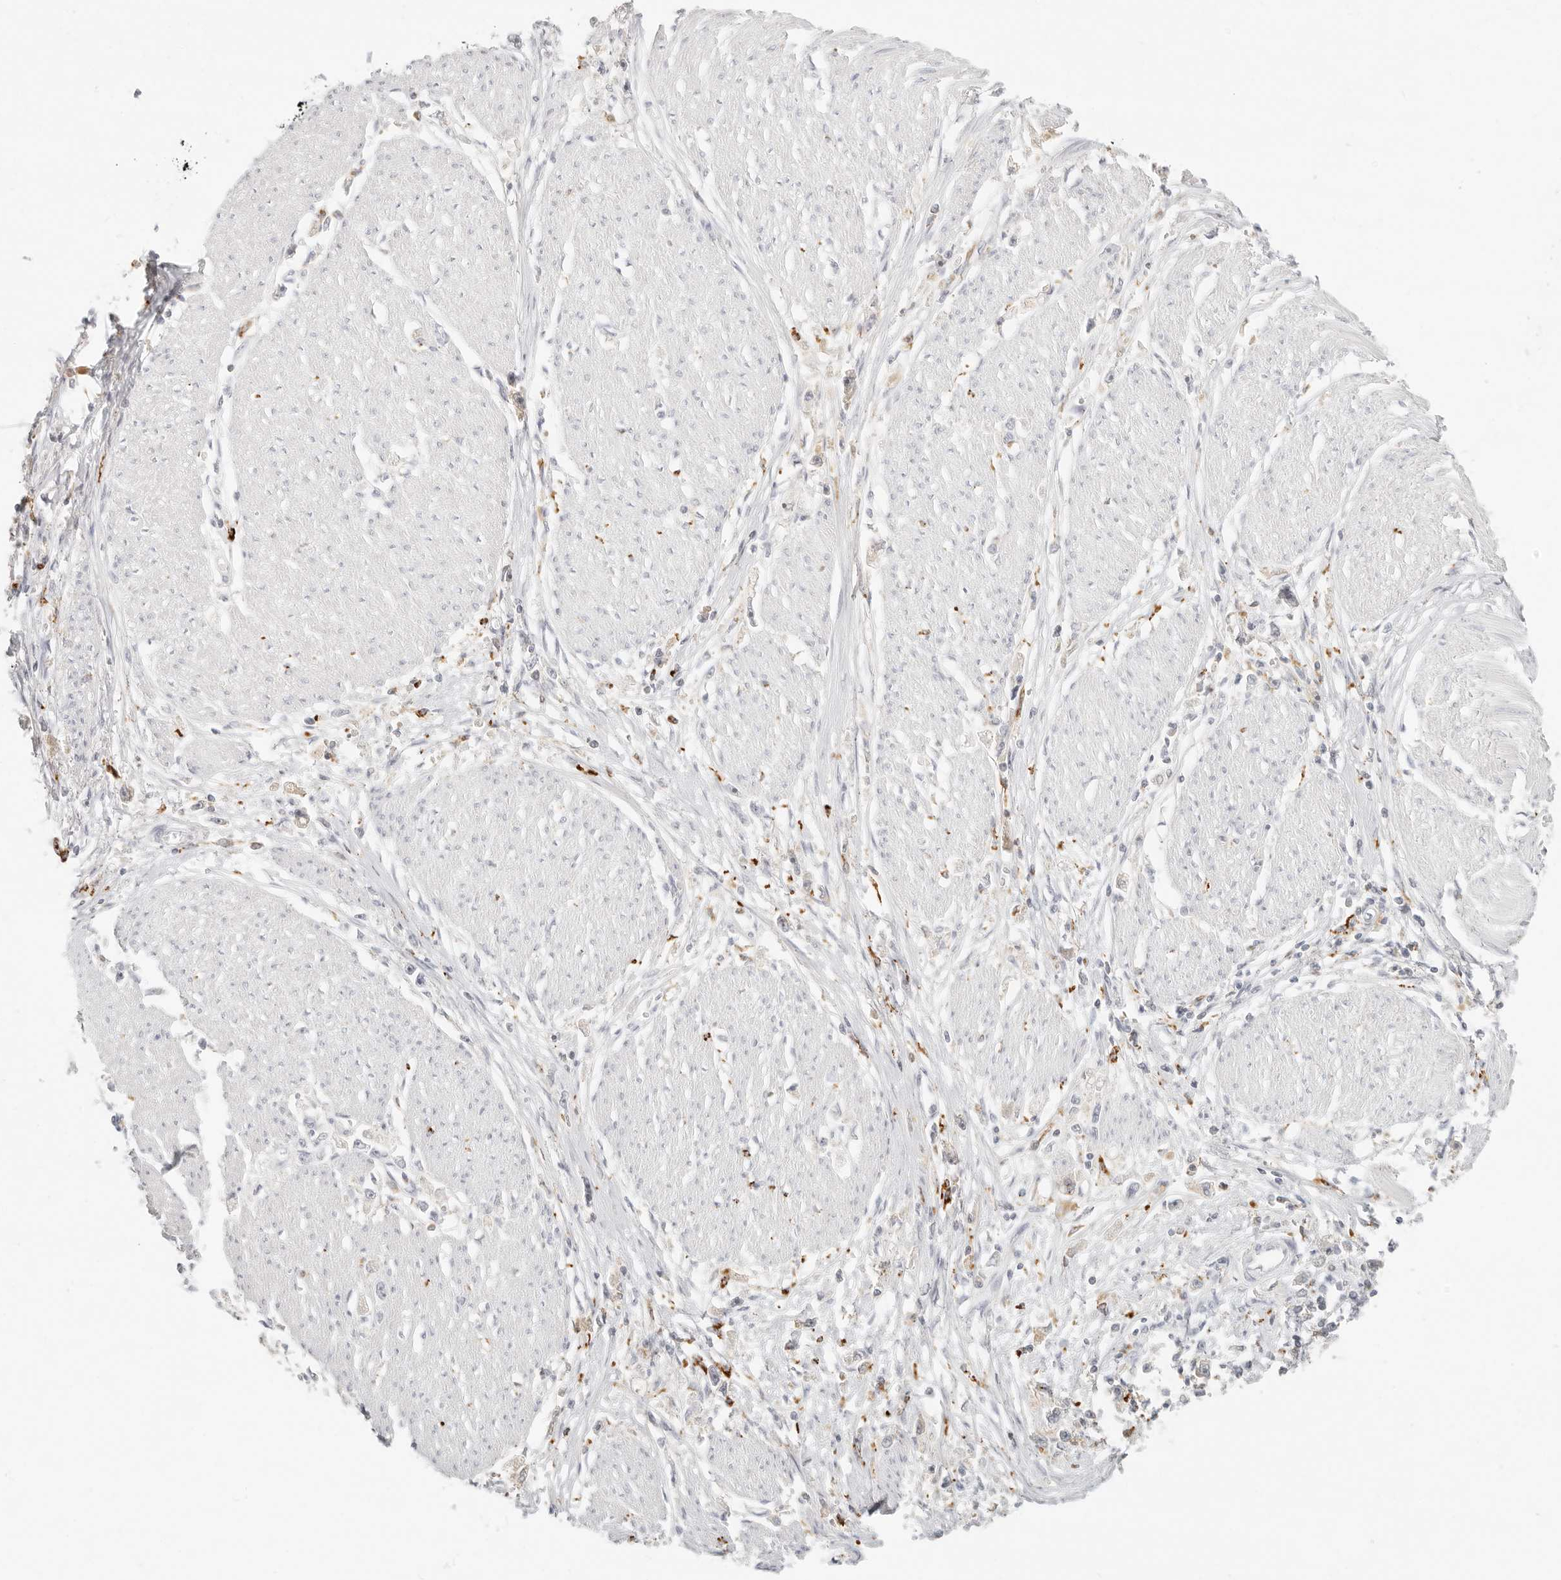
{"staining": {"intensity": "weak", "quantity": "<25%", "location": "cytoplasmic/membranous"}, "tissue": "stomach cancer", "cell_type": "Tumor cells", "image_type": "cancer", "snomed": [{"axis": "morphology", "description": "Adenocarcinoma, NOS"}, {"axis": "topography", "description": "Stomach"}], "caption": "This histopathology image is of adenocarcinoma (stomach) stained with immunohistochemistry (IHC) to label a protein in brown with the nuclei are counter-stained blue. There is no expression in tumor cells.", "gene": "RNASET2", "patient": {"sex": "female", "age": 59}}